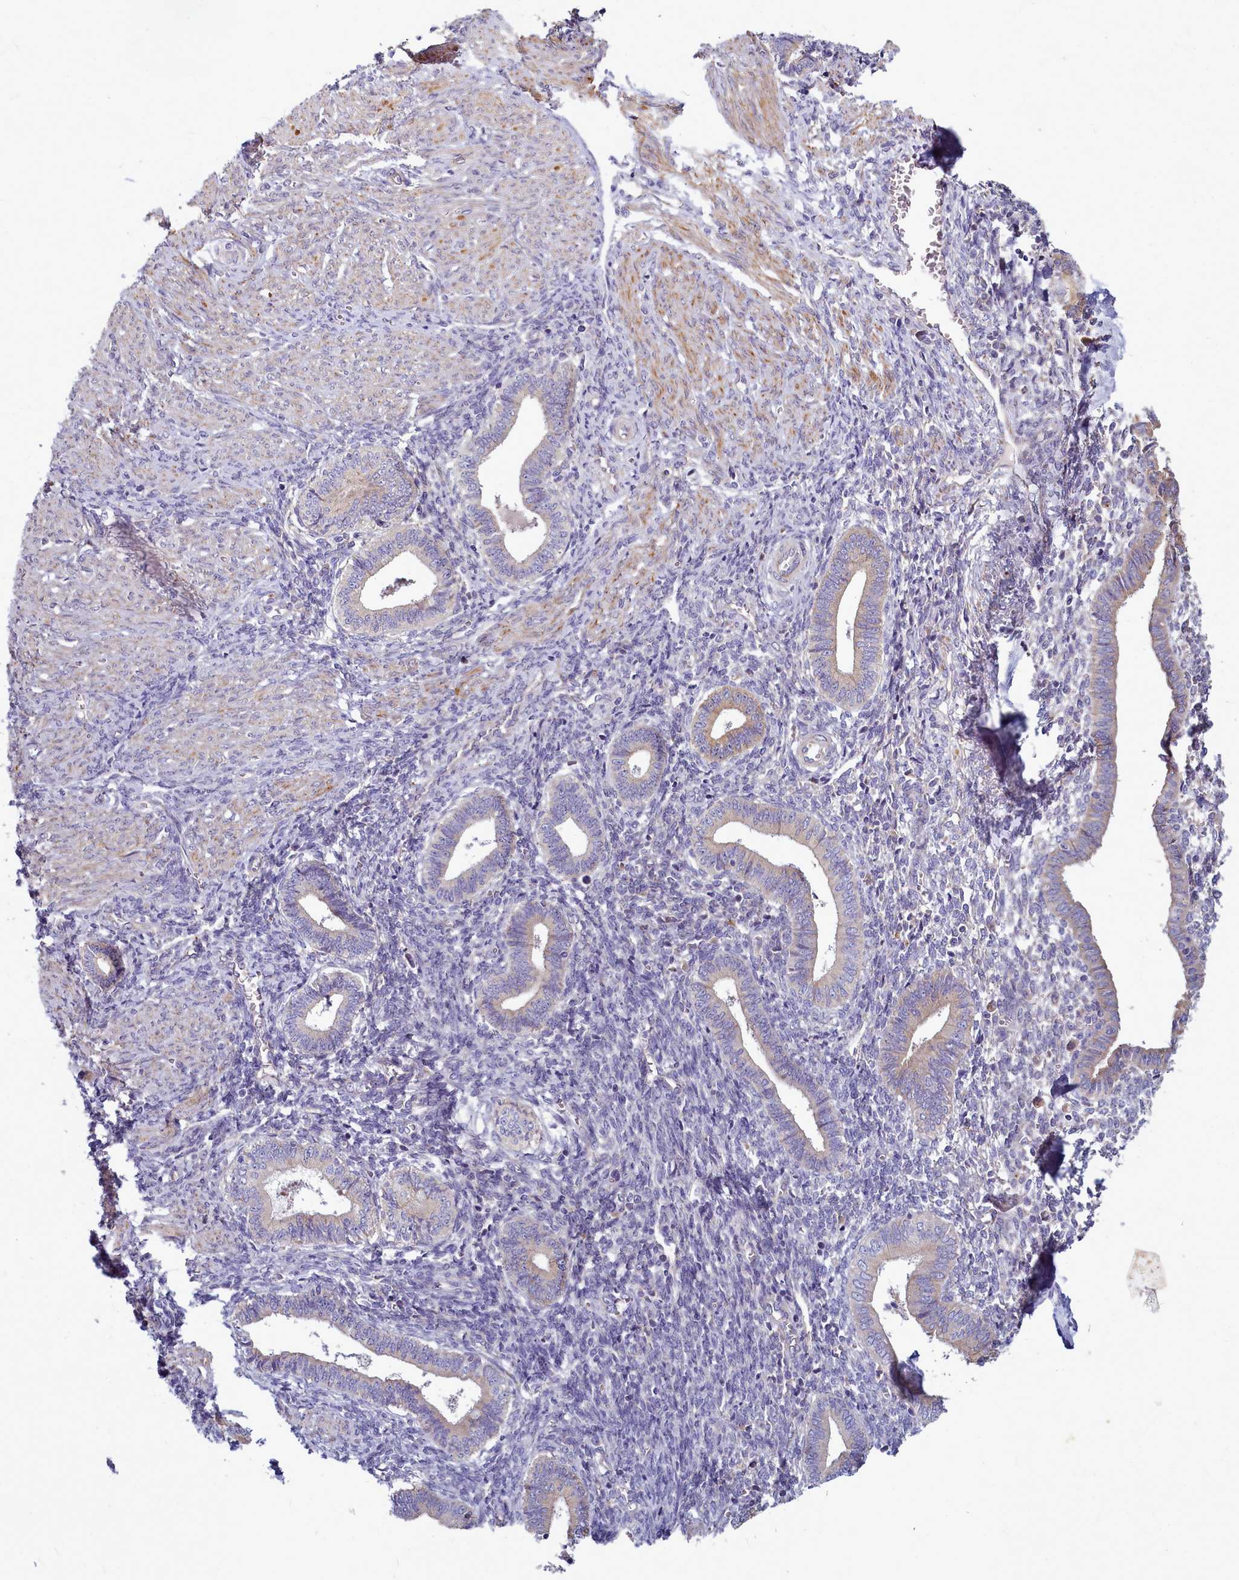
{"staining": {"intensity": "negative", "quantity": "none", "location": "none"}, "tissue": "endometrium", "cell_type": "Cells in endometrial stroma", "image_type": "normal", "snomed": [{"axis": "morphology", "description": "Normal tissue, NOS"}, {"axis": "topography", "description": "Endometrium"}], "caption": "A photomicrograph of endometrium stained for a protein demonstrates no brown staining in cells in endometrial stroma.", "gene": "SMPD4", "patient": {"sex": "female", "age": 44}}